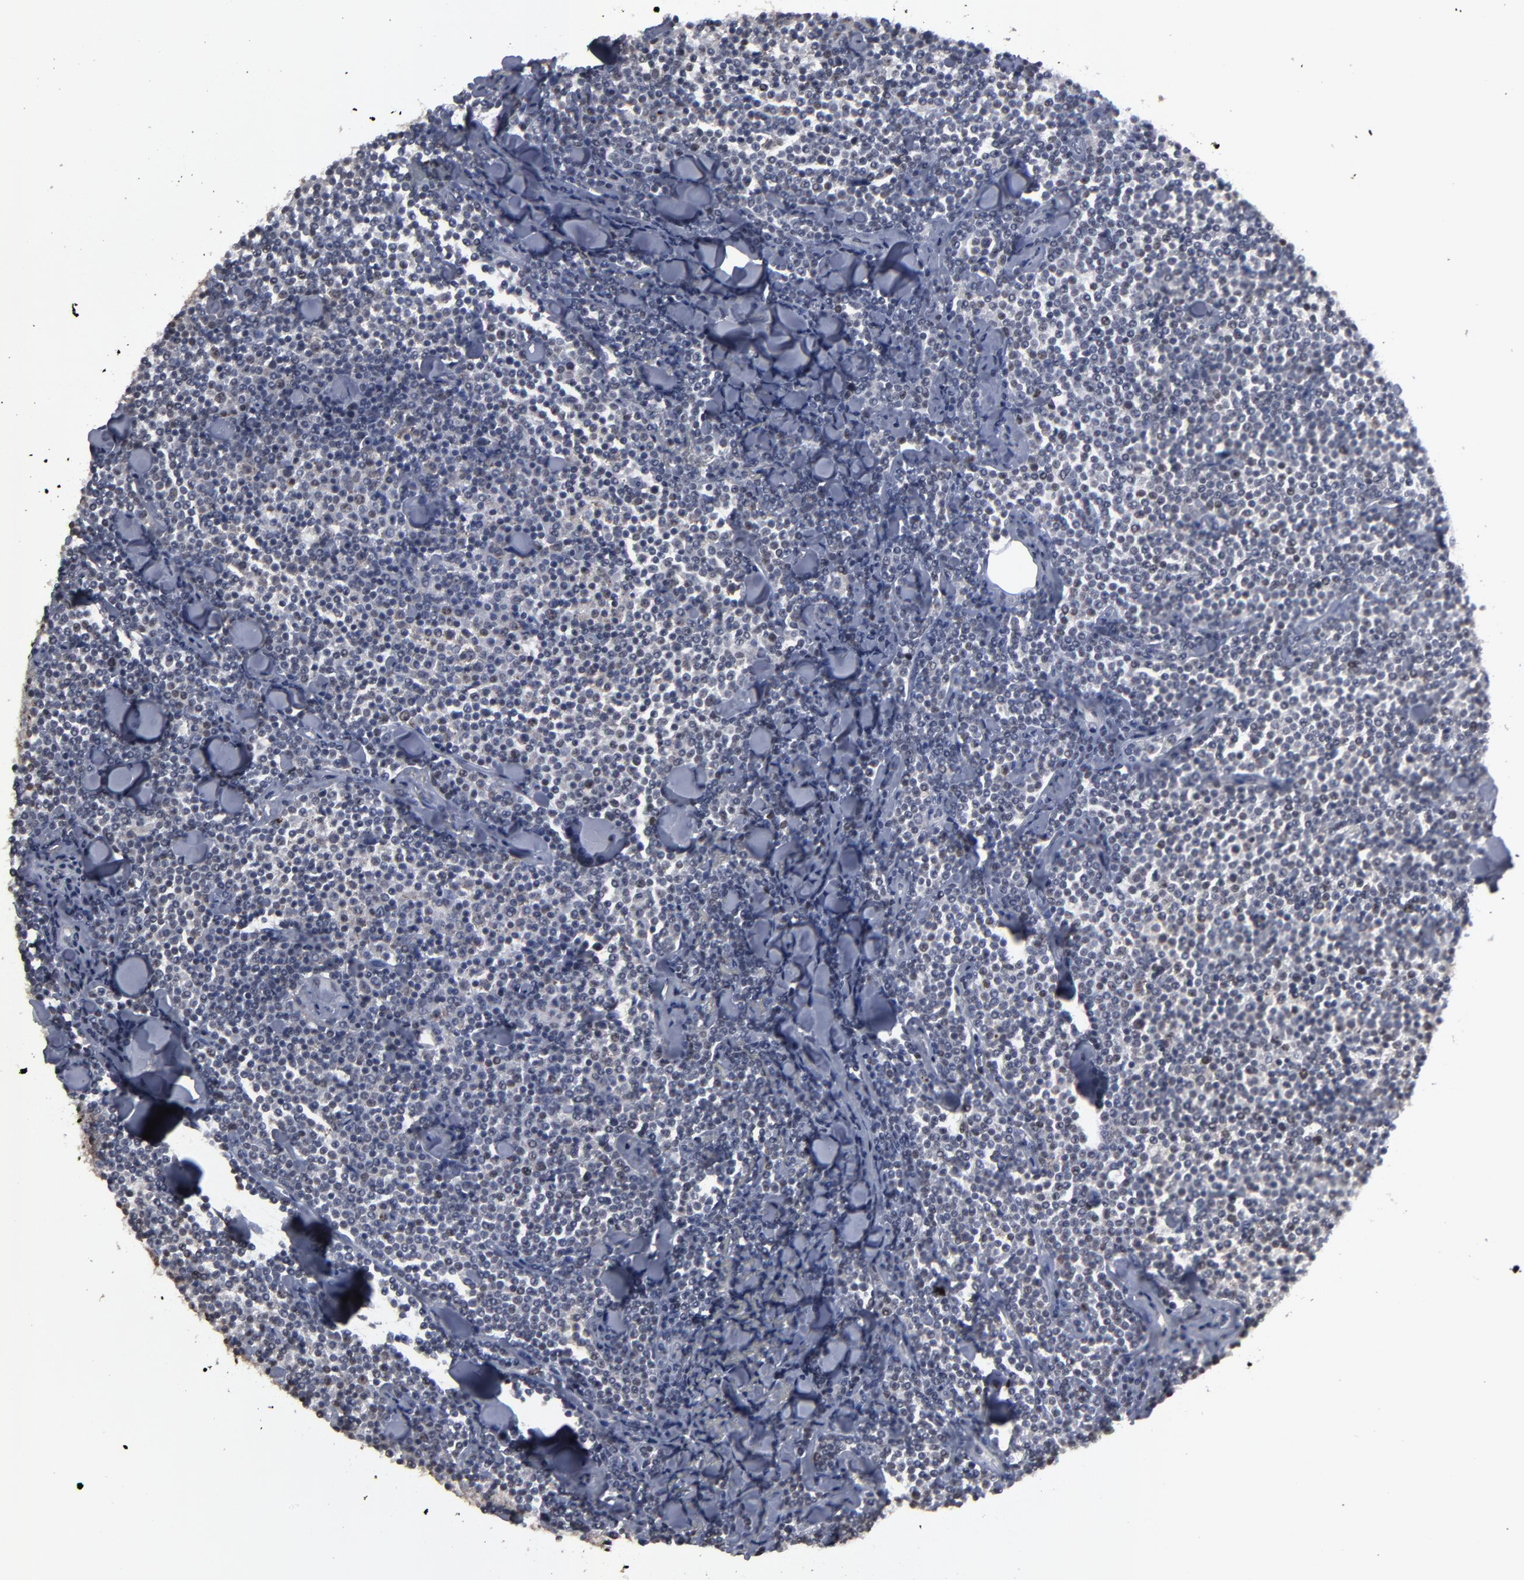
{"staining": {"intensity": "weak", "quantity": "<25%", "location": "nuclear"}, "tissue": "lymphoma", "cell_type": "Tumor cells", "image_type": "cancer", "snomed": [{"axis": "morphology", "description": "Malignant lymphoma, non-Hodgkin's type, Low grade"}, {"axis": "topography", "description": "Soft tissue"}], "caption": "Tumor cells show no significant staining in lymphoma.", "gene": "SSRP1", "patient": {"sex": "male", "age": 92}}